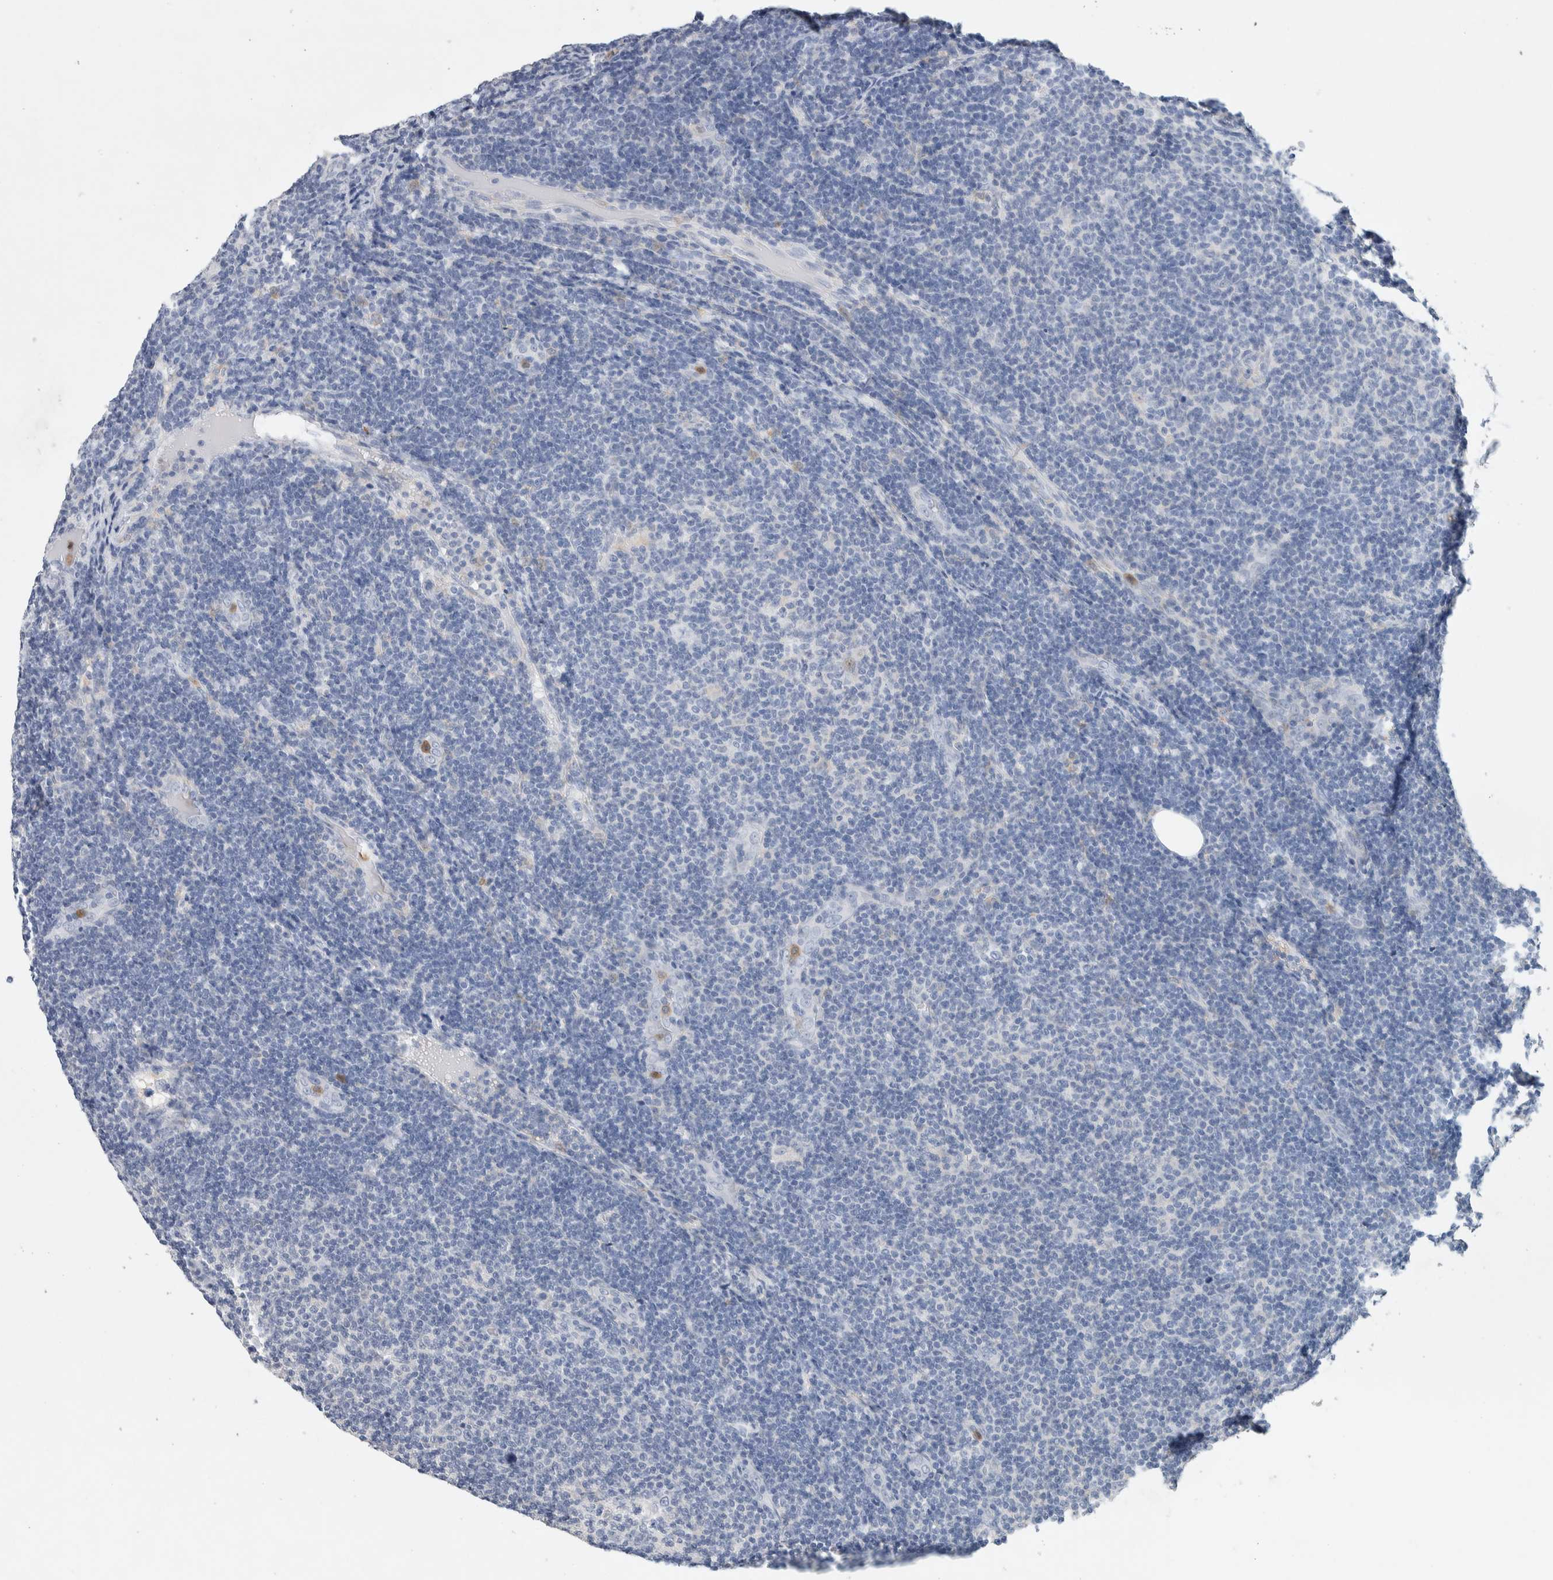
{"staining": {"intensity": "negative", "quantity": "none", "location": "none"}, "tissue": "lymphoma", "cell_type": "Tumor cells", "image_type": "cancer", "snomed": [{"axis": "morphology", "description": "Malignant lymphoma, non-Hodgkin's type, Low grade"}, {"axis": "topography", "description": "Lymph node"}], "caption": "Immunohistochemical staining of low-grade malignant lymphoma, non-Hodgkin's type reveals no significant expression in tumor cells.", "gene": "NCF2", "patient": {"sex": "male", "age": 83}}